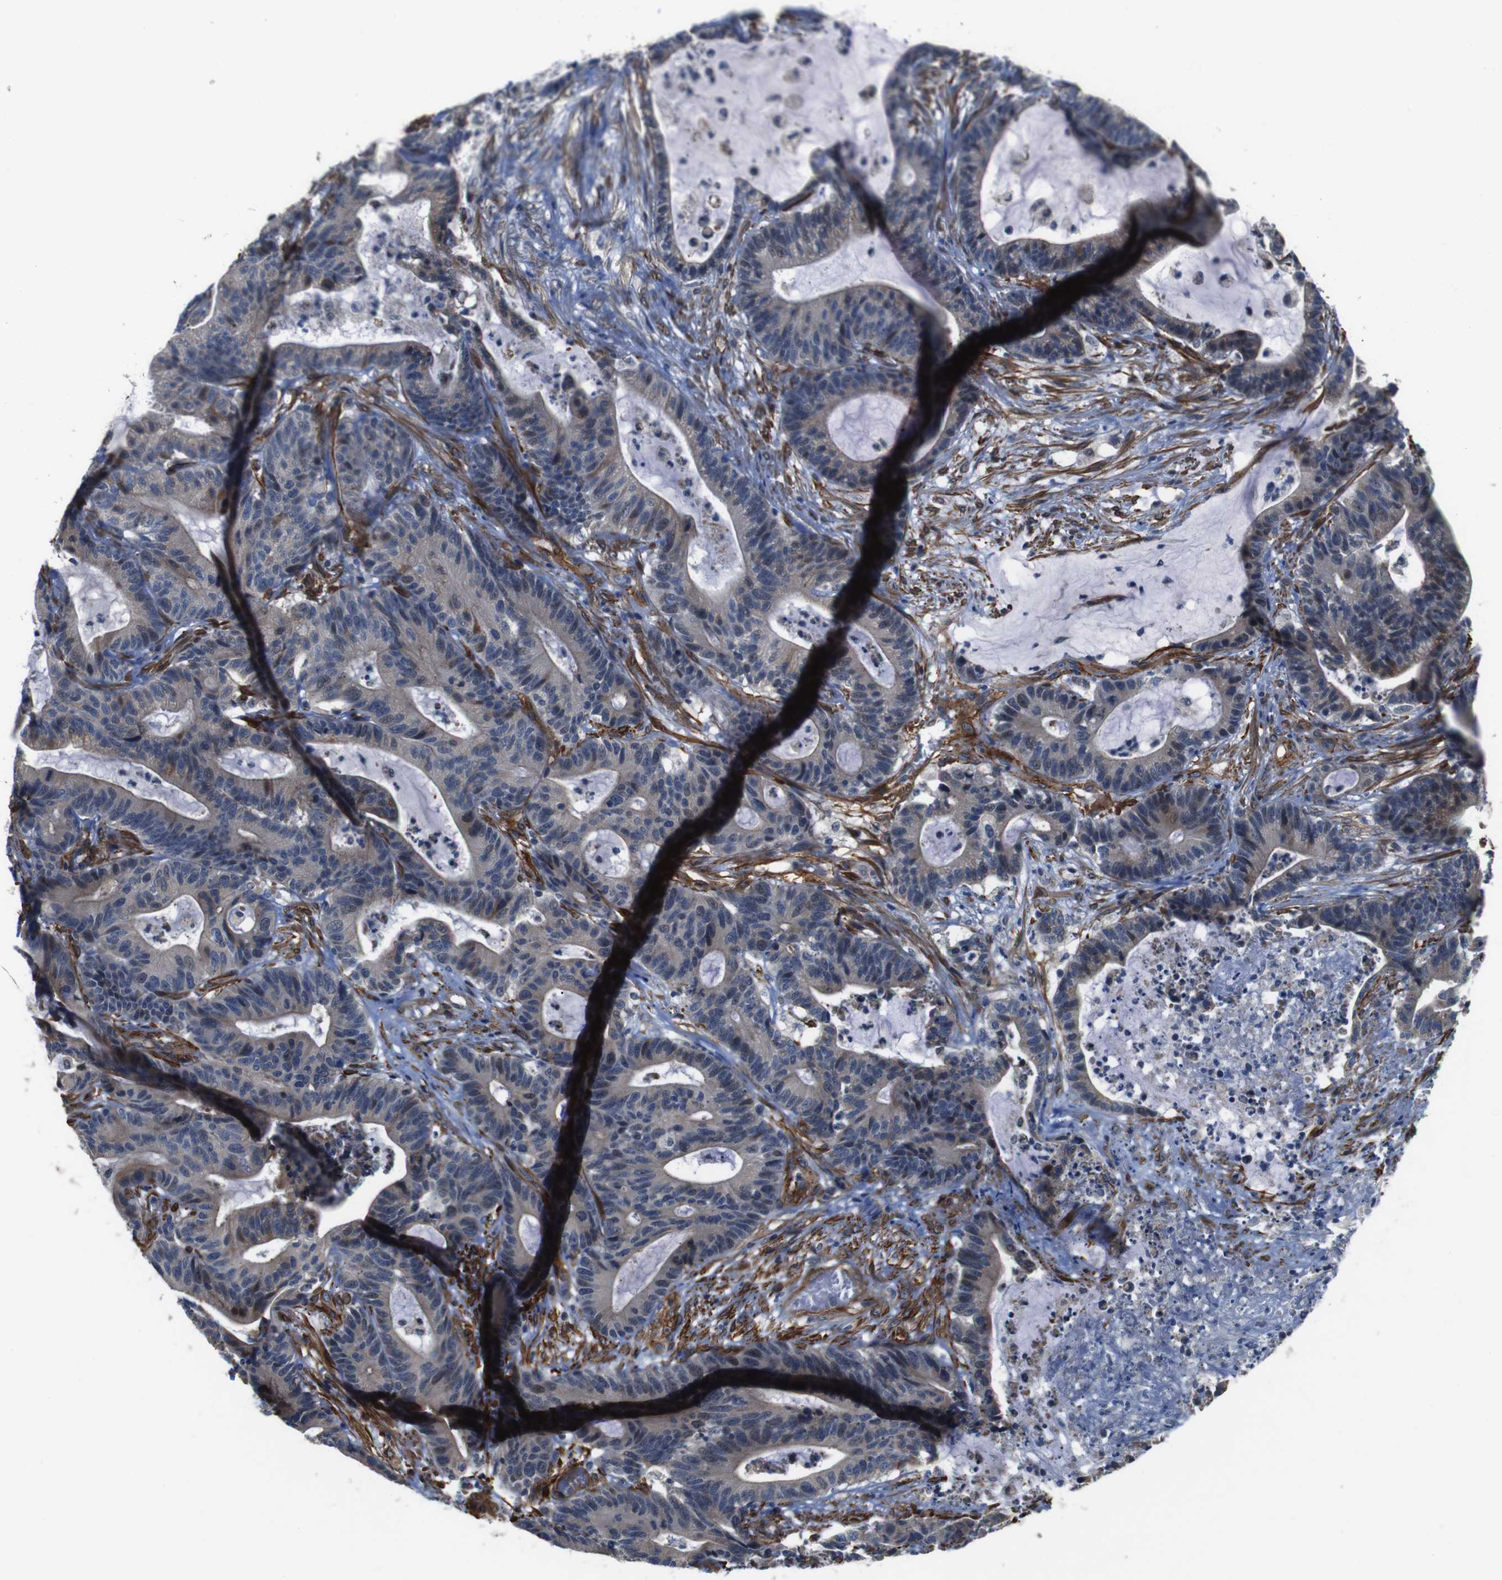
{"staining": {"intensity": "weak", "quantity": ">75%", "location": "cytoplasmic/membranous"}, "tissue": "colorectal cancer", "cell_type": "Tumor cells", "image_type": "cancer", "snomed": [{"axis": "morphology", "description": "Adenocarcinoma, NOS"}, {"axis": "topography", "description": "Colon"}], "caption": "Colorectal adenocarcinoma stained with DAB immunohistochemistry demonstrates low levels of weak cytoplasmic/membranous positivity in approximately >75% of tumor cells.", "gene": "GGT7", "patient": {"sex": "female", "age": 84}}